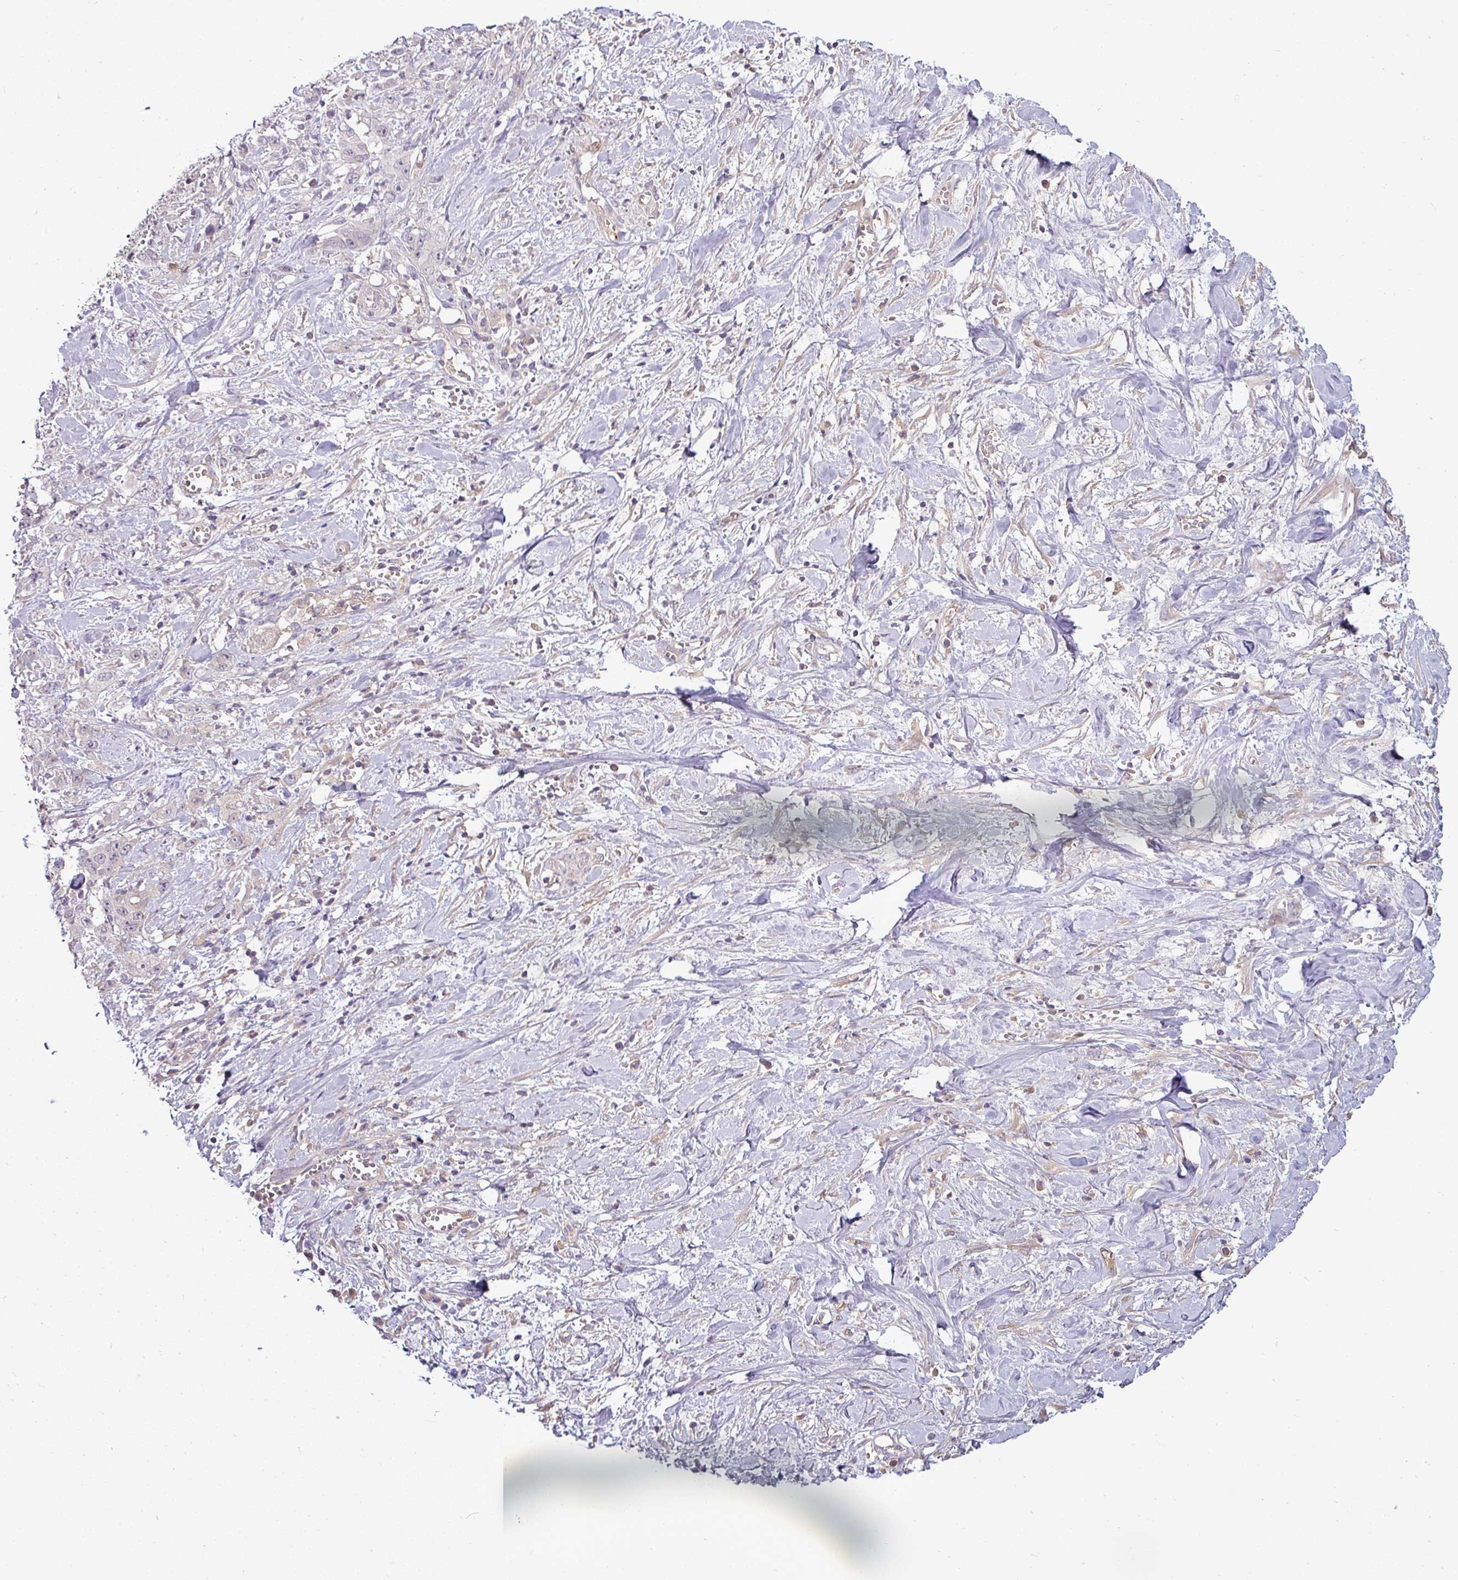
{"staining": {"intensity": "negative", "quantity": "none", "location": "none"}, "tissue": "stomach cancer", "cell_type": "Tumor cells", "image_type": "cancer", "snomed": [{"axis": "morphology", "description": "Adenocarcinoma, NOS"}, {"axis": "topography", "description": "Stomach, upper"}], "caption": "Immunohistochemical staining of human stomach cancer exhibits no significant staining in tumor cells.", "gene": "APOM", "patient": {"sex": "male", "age": 62}}